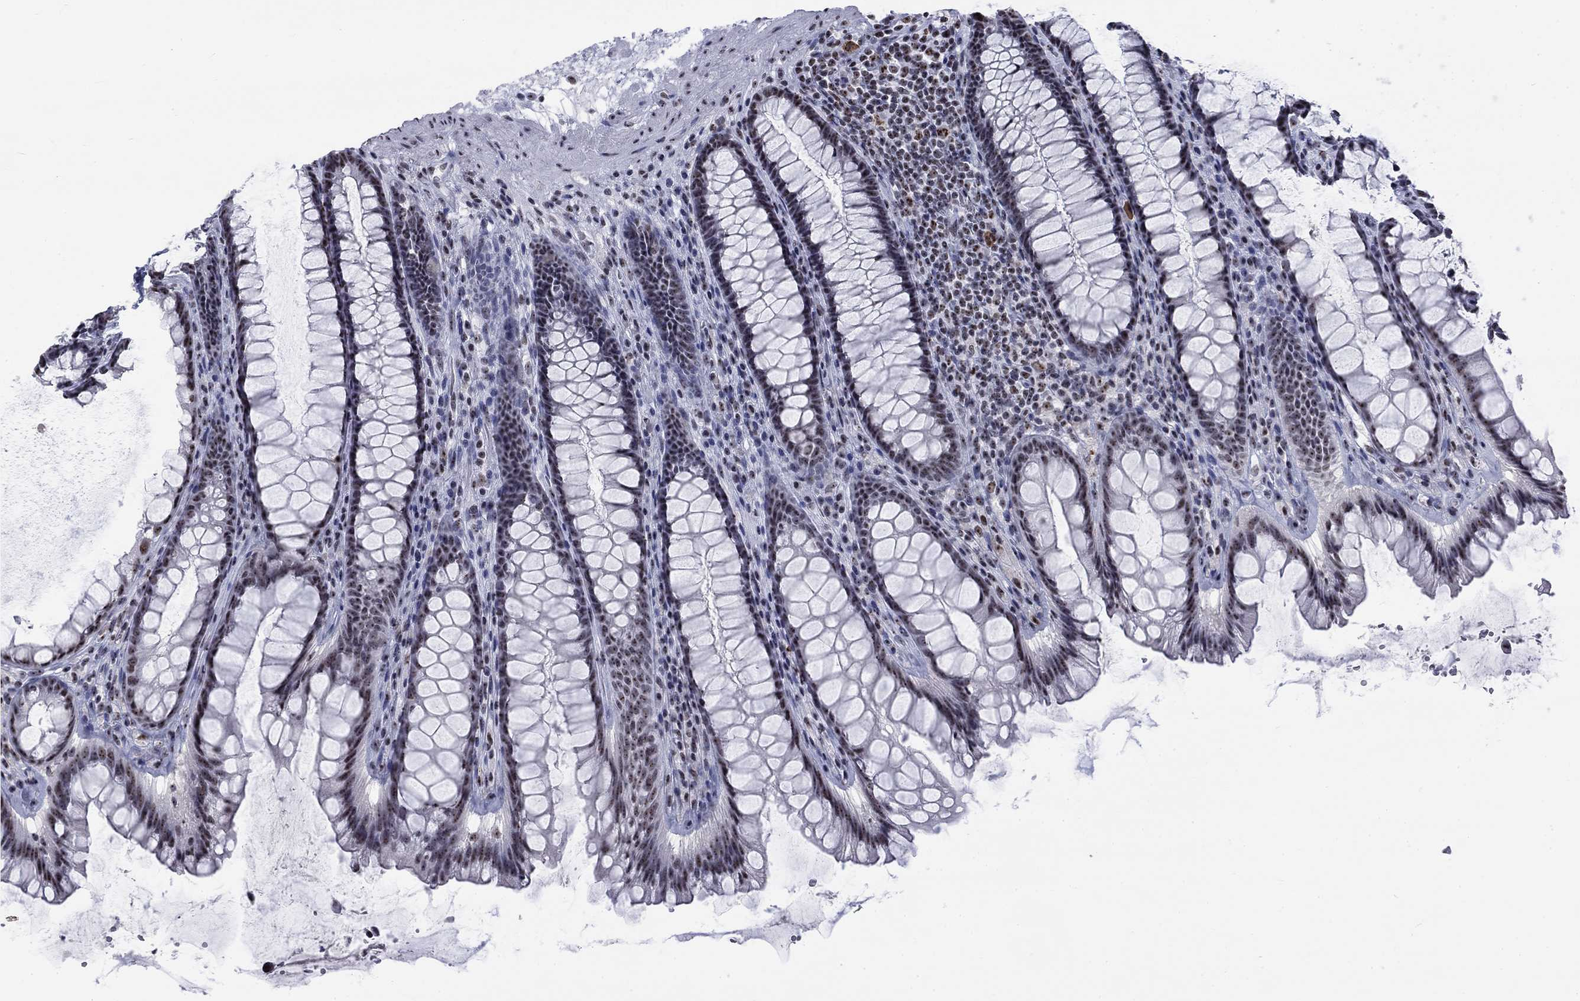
{"staining": {"intensity": "moderate", "quantity": "25%-75%", "location": "nuclear"}, "tissue": "rectum", "cell_type": "Glandular cells", "image_type": "normal", "snomed": [{"axis": "morphology", "description": "Normal tissue, NOS"}, {"axis": "topography", "description": "Rectum"}], "caption": "Immunohistochemical staining of benign human rectum displays medium levels of moderate nuclear expression in about 25%-75% of glandular cells.", "gene": "CSRNP3", "patient": {"sex": "male", "age": 72}}